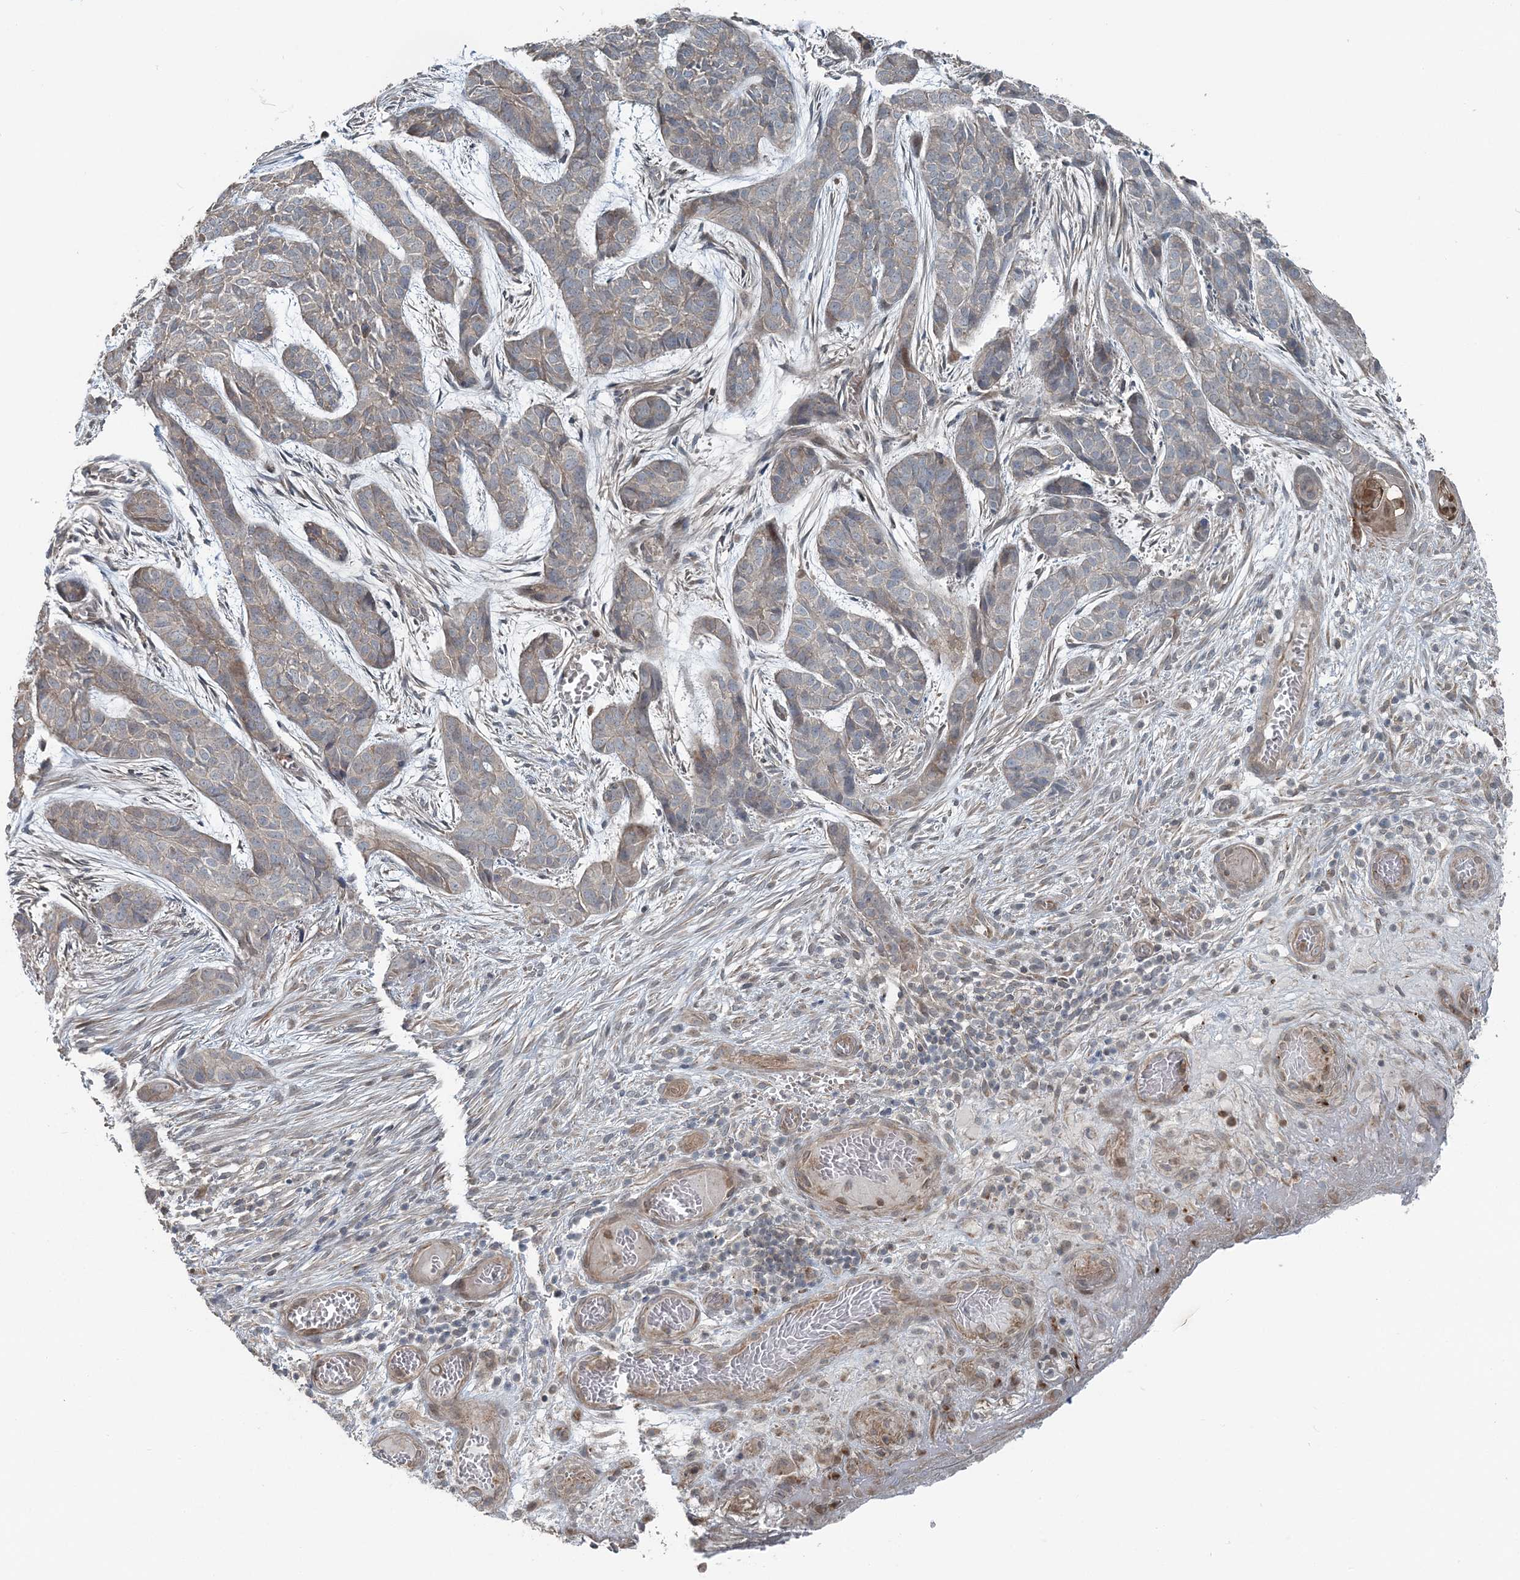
{"staining": {"intensity": "weak", "quantity": "25%-75%", "location": "cytoplasmic/membranous"}, "tissue": "skin cancer", "cell_type": "Tumor cells", "image_type": "cancer", "snomed": [{"axis": "morphology", "description": "Basal cell carcinoma"}, {"axis": "topography", "description": "Skin"}], "caption": "IHC histopathology image of neoplastic tissue: human basal cell carcinoma (skin) stained using immunohistochemistry exhibits low levels of weak protein expression localized specifically in the cytoplasmic/membranous of tumor cells, appearing as a cytoplasmic/membranous brown color.", "gene": "FBXL17", "patient": {"sex": "female", "age": 64}}